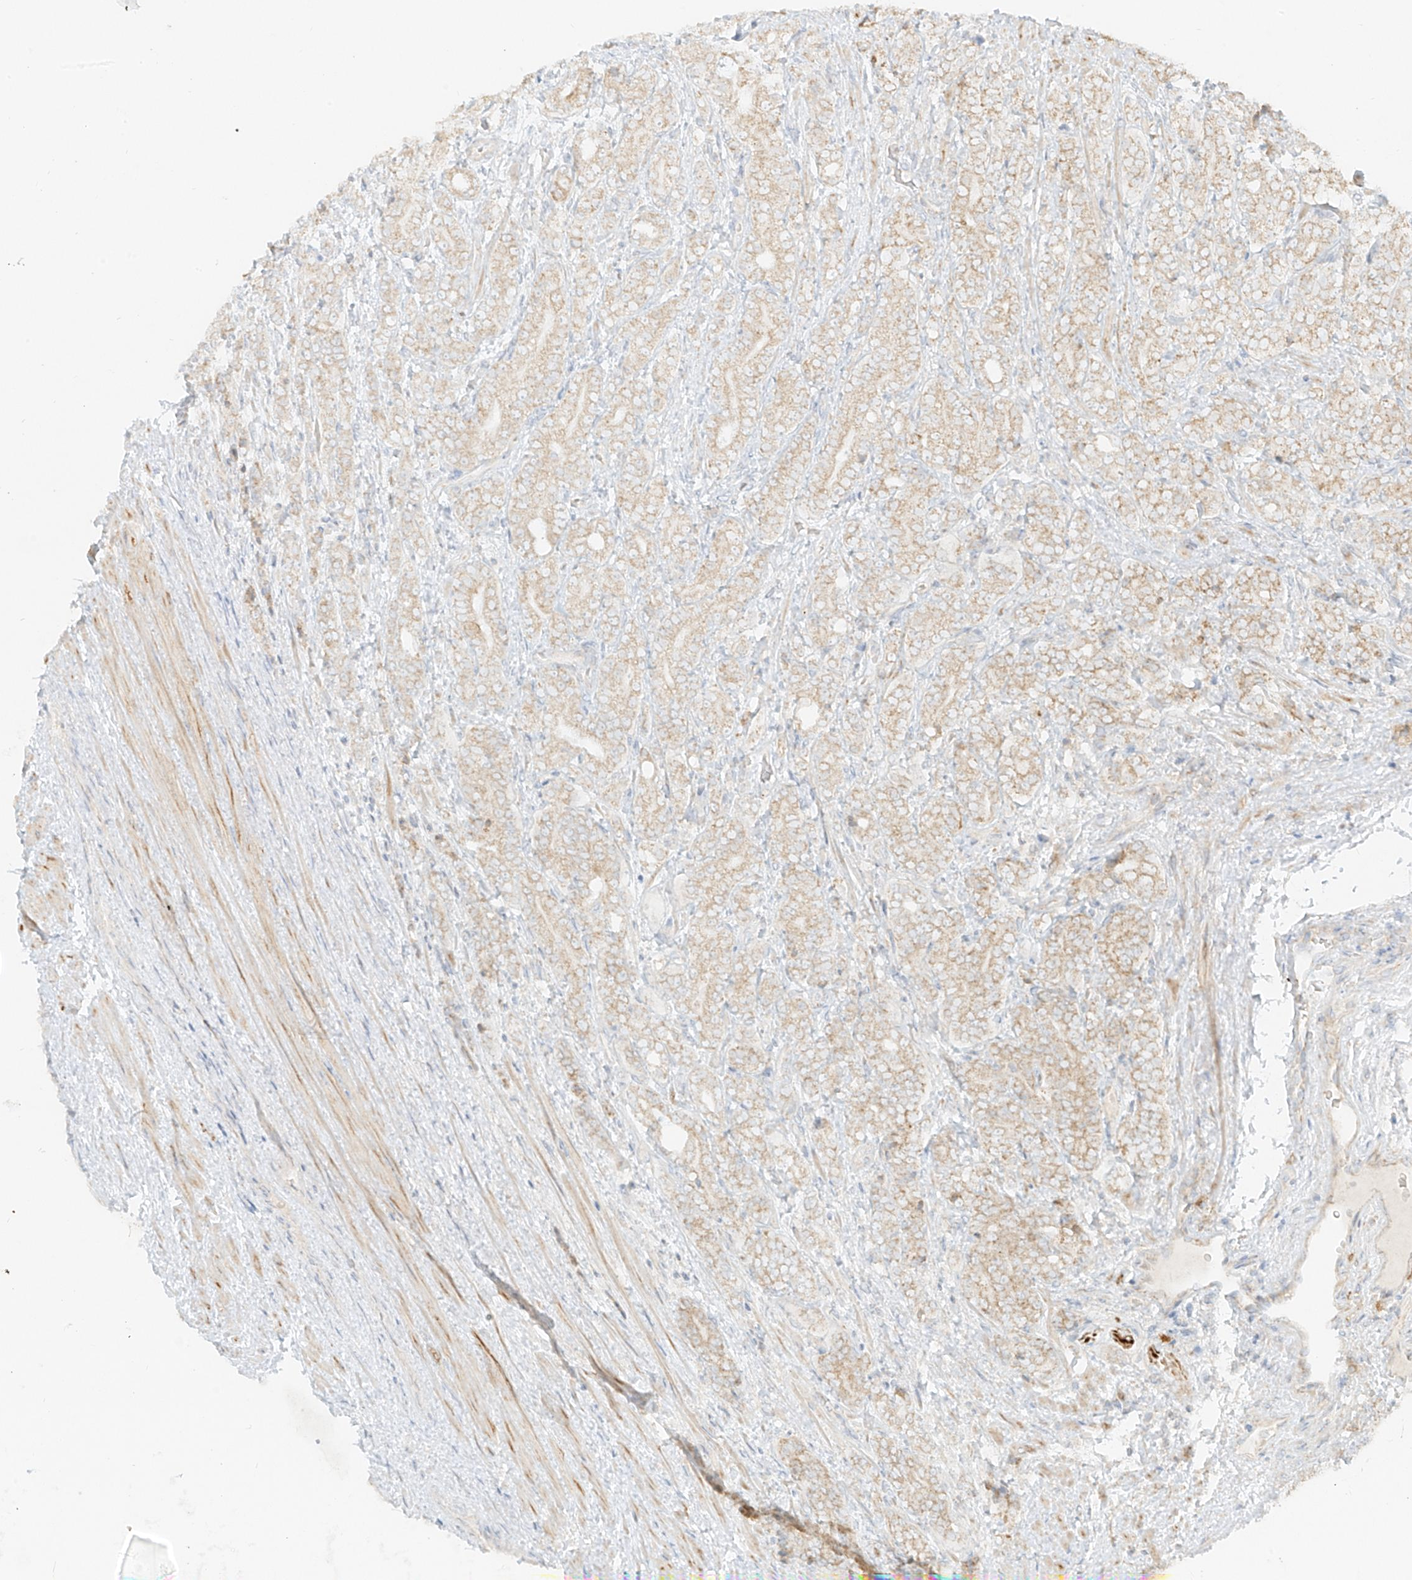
{"staining": {"intensity": "weak", "quantity": ">75%", "location": "cytoplasmic/membranous"}, "tissue": "prostate cancer", "cell_type": "Tumor cells", "image_type": "cancer", "snomed": [{"axis": "morphology", "description": "Adenocarcinoma, High grade"}, {"axis": "topography", "description": "Prostate"}], "caption": "Immunohistochemistry (IHC) staining of prostate cancer (adenocarcinoma (high-grade)), which exhibits low levels of weak cytoplasmic/membranous staining in approximately >75% of tumor cells indicating weak cytoplasmic/membranous protein staining. The staining was performed using DAB (3,3'-diaminobenzidine) (brown) for protein detection and nuclei were counterstained in hematoxylin (blue).", "gene": "ZIM3", "patient": {"sex": "male", "age": 57}}